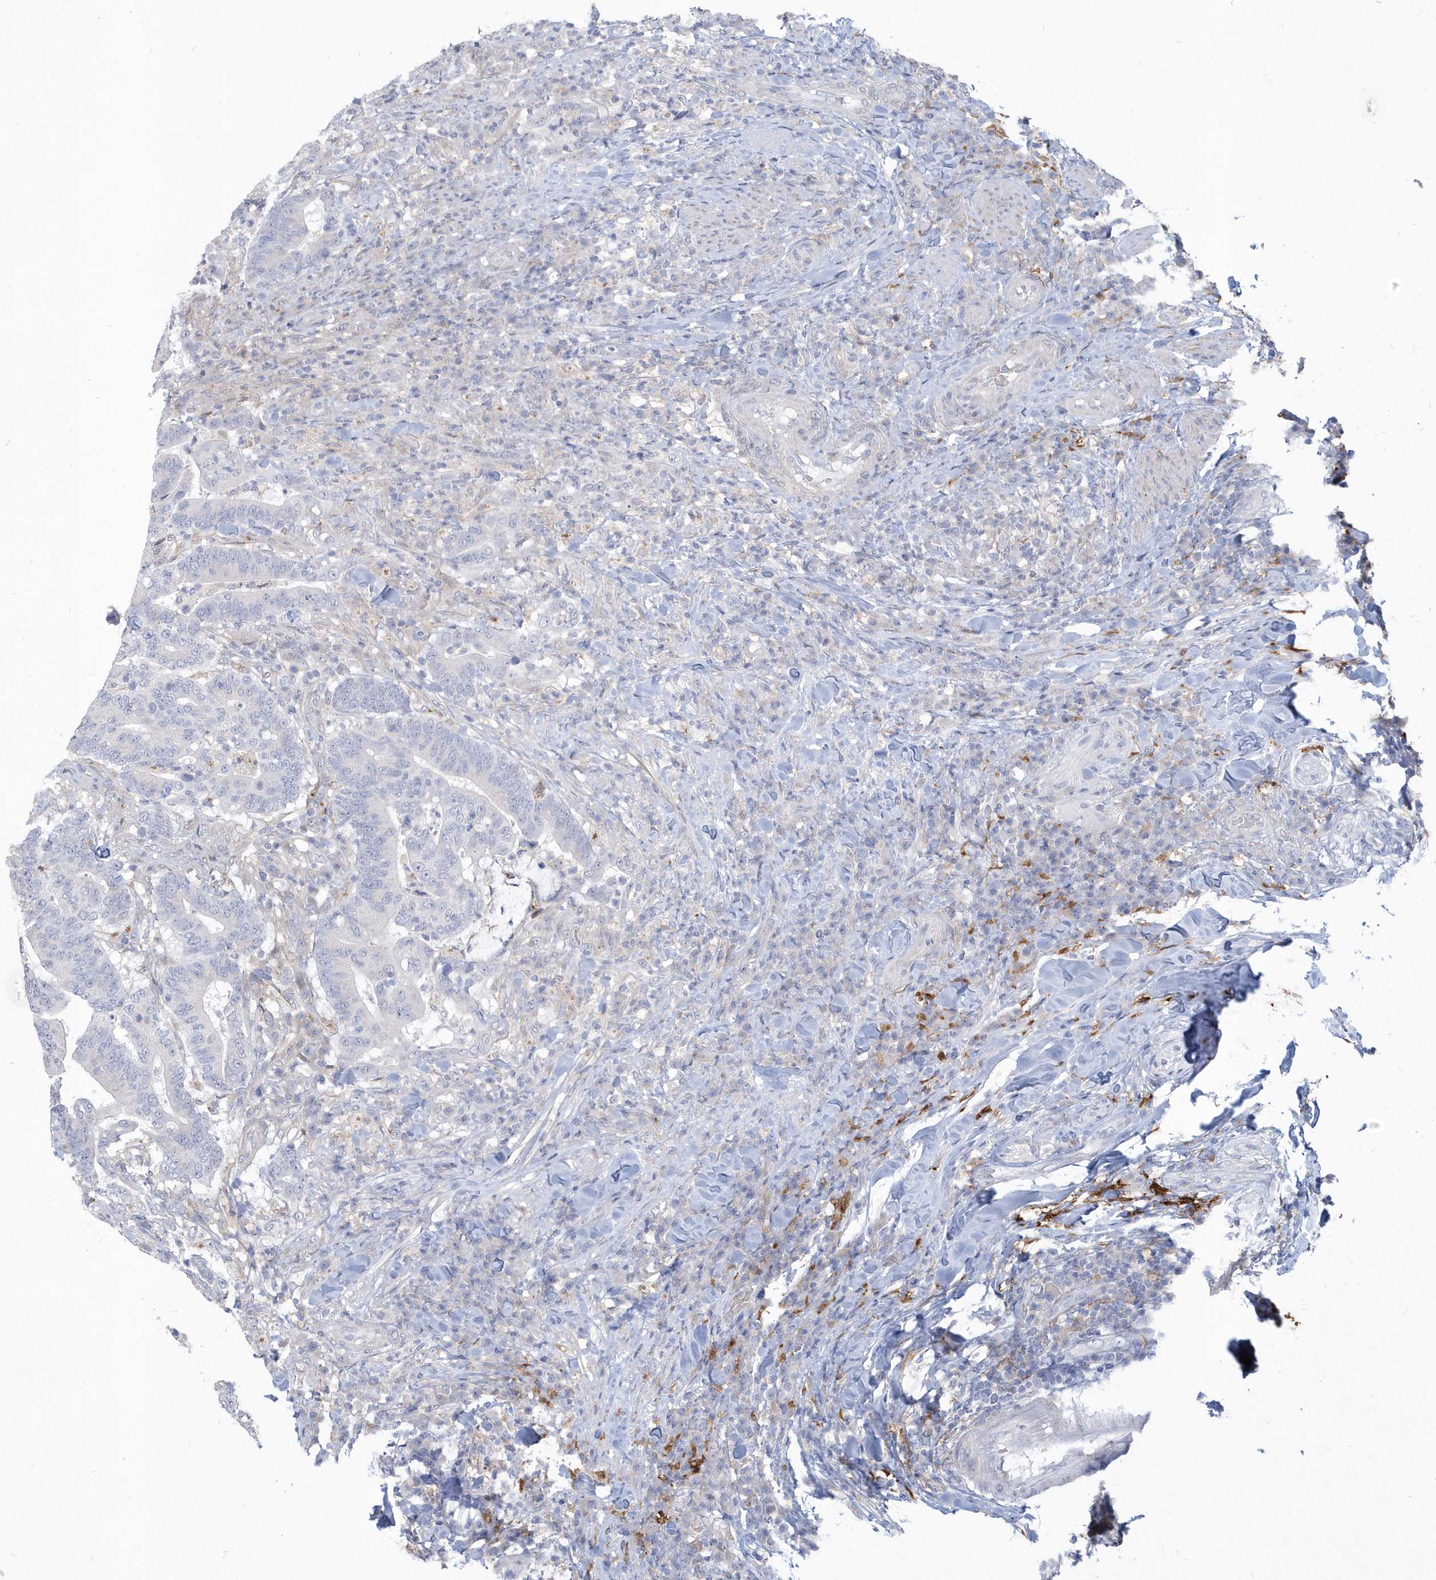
{"staining": {"intensity": "negative", "quantity": "none", "location": "none"}, "tissue": "colorectal cancer", "cell_type": "Tumor cells", "image_type": "cancer", "snomed": [{"axis": "morphology", "description": "Adenocarcinoma, NOS"}, {"axis": "topography", "description": "Colon"}], "caption": "The immunohistochemistry (IHC) histopathology image has no significant expression in tumor cells of adenocarcinoma (colorectal) tissue.", "gene": "TSPEAR", "patient": {"sex": "female", "age": 66}}